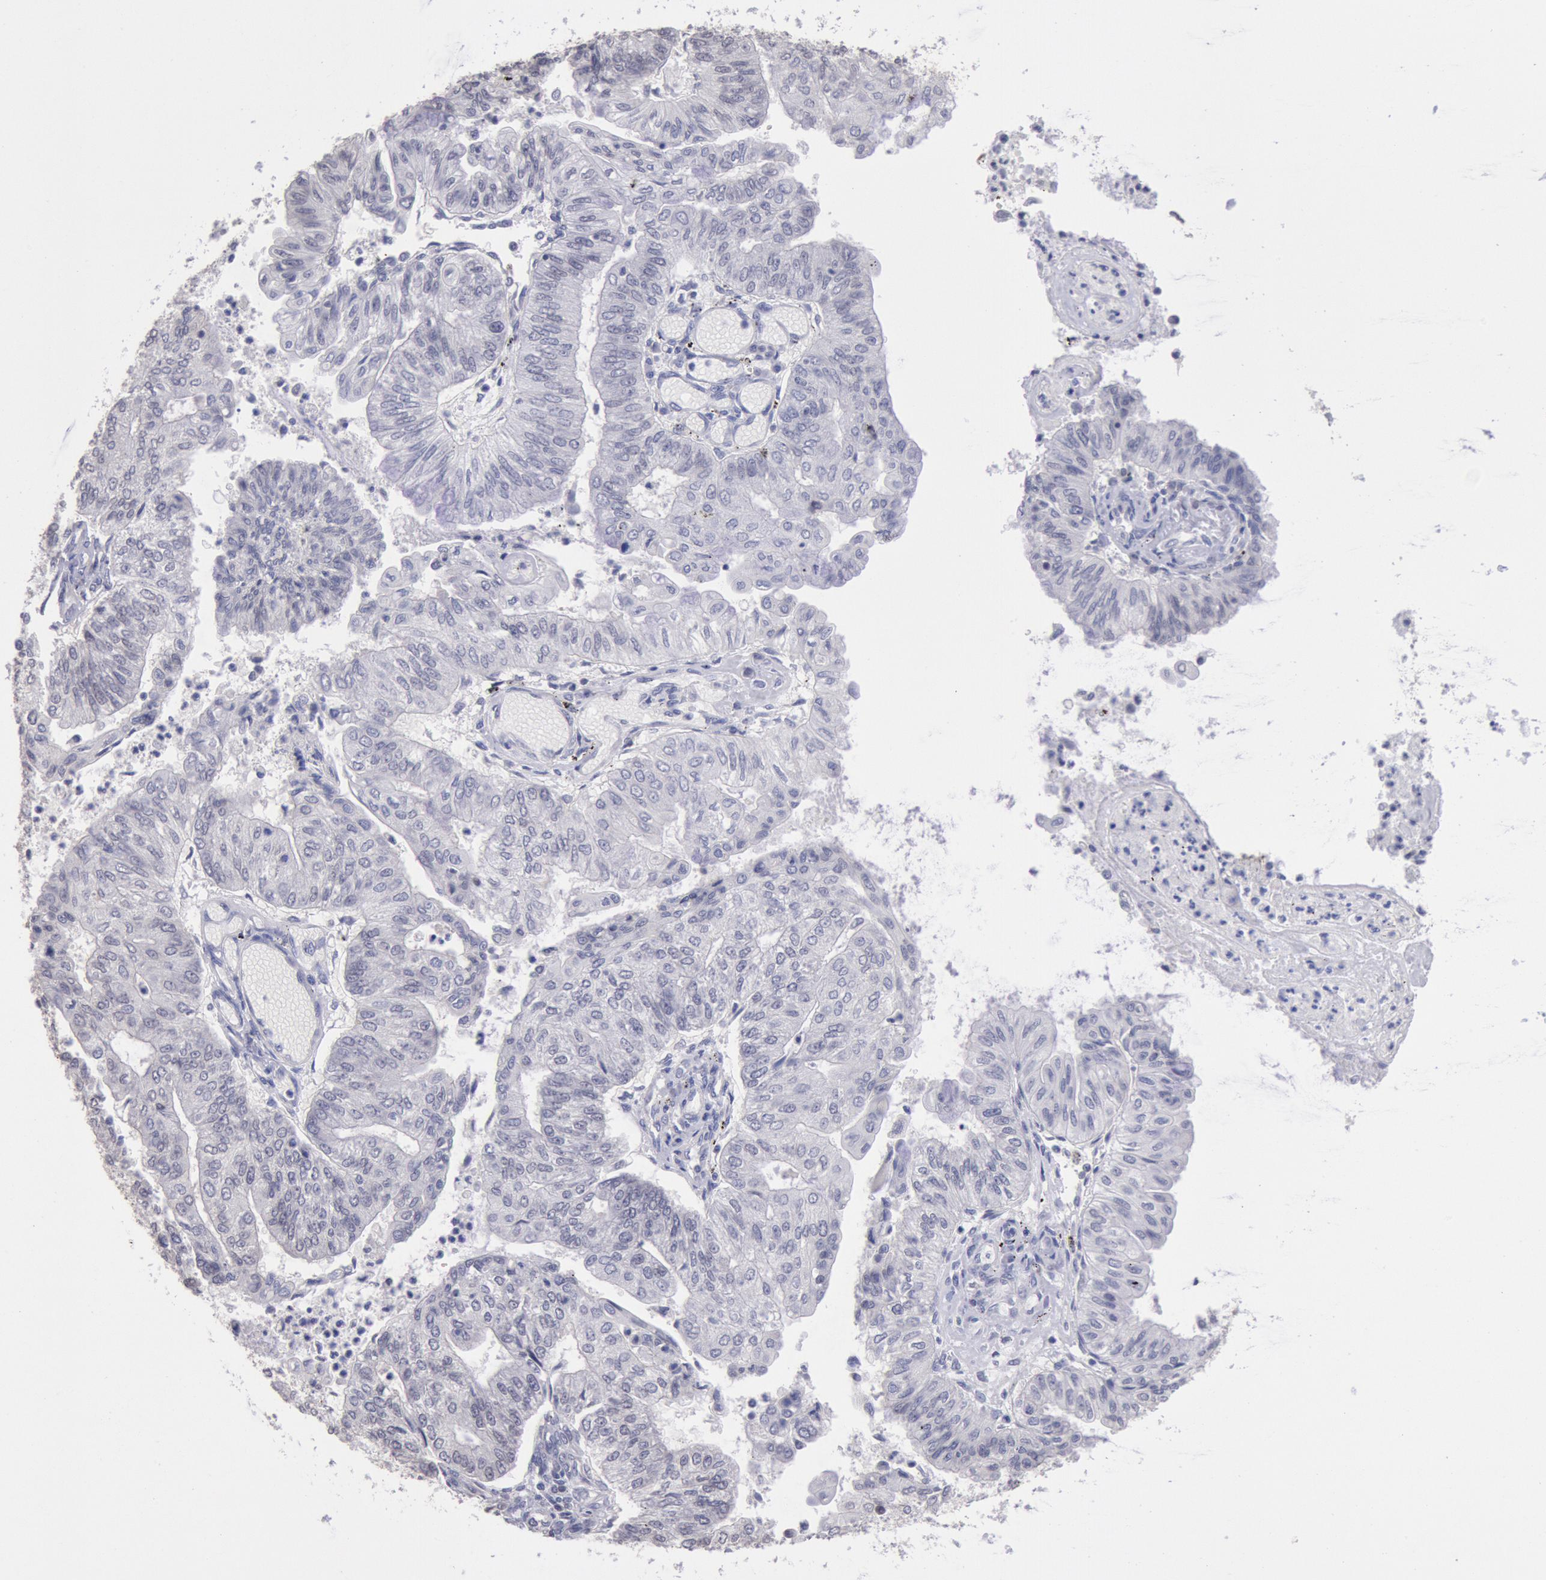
{"staining": {"intensity": "negative", "quantity": "none", "location": "none"}, "tissue": "endometrial cancer", "cell_type": "Tumor cells", "image_type": "cancer", "snomed": [{"axis": "morphology", "description": "Adenocarcinoma, NOS"}, {"axis": "topography", "description": "Endometrium"}], "caption": "IHC micrograph of neoplastic tissue: human adenocarcinoma (endometrial) stained with DAB (3,3'-diaminobenzidine) displays no significant protein expression in tumor cells.", "gene": "MYH7", "patient": {"sex": "female", "age": 59}}